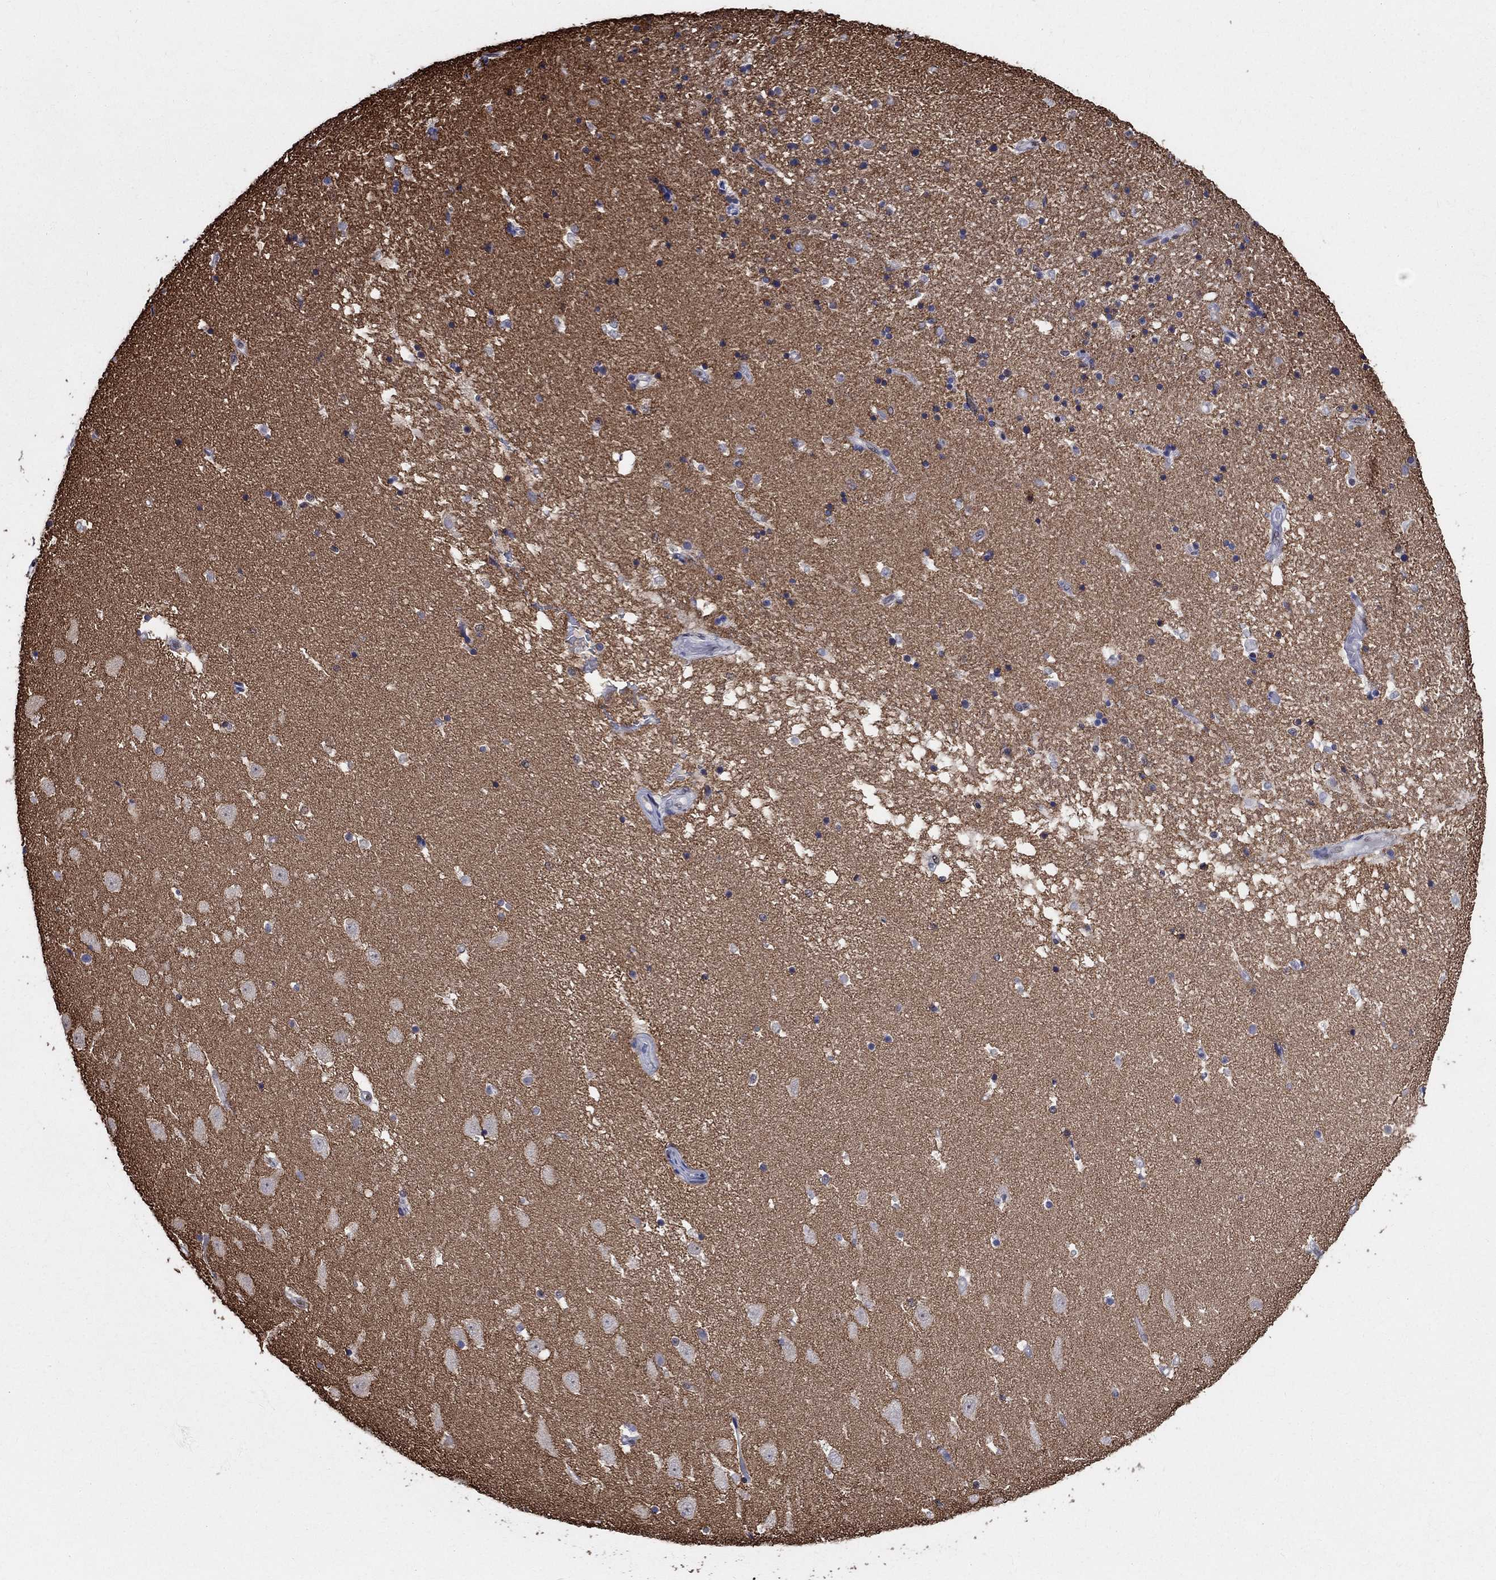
{"staining": {"intensity": "negative", "quantity": "none", "location": "none"}, "tissue": "hippocampus", "cell_type": "Glial cells", "image_type": "normal", "snomed": [{"axis": "morphology", "description": "Normal tissue, NOS"}, {"axis": "topography", "description": "Hippocampus"}], "caption": "Hippocampus was stained to show a protein in brown. There is no significant staining in glial cells. (Immunohistochemistry (ihc), brightfield microscopy, high magnification).", "gene": "FBXO16", "patient": {"sex": "male", "age": 49}}